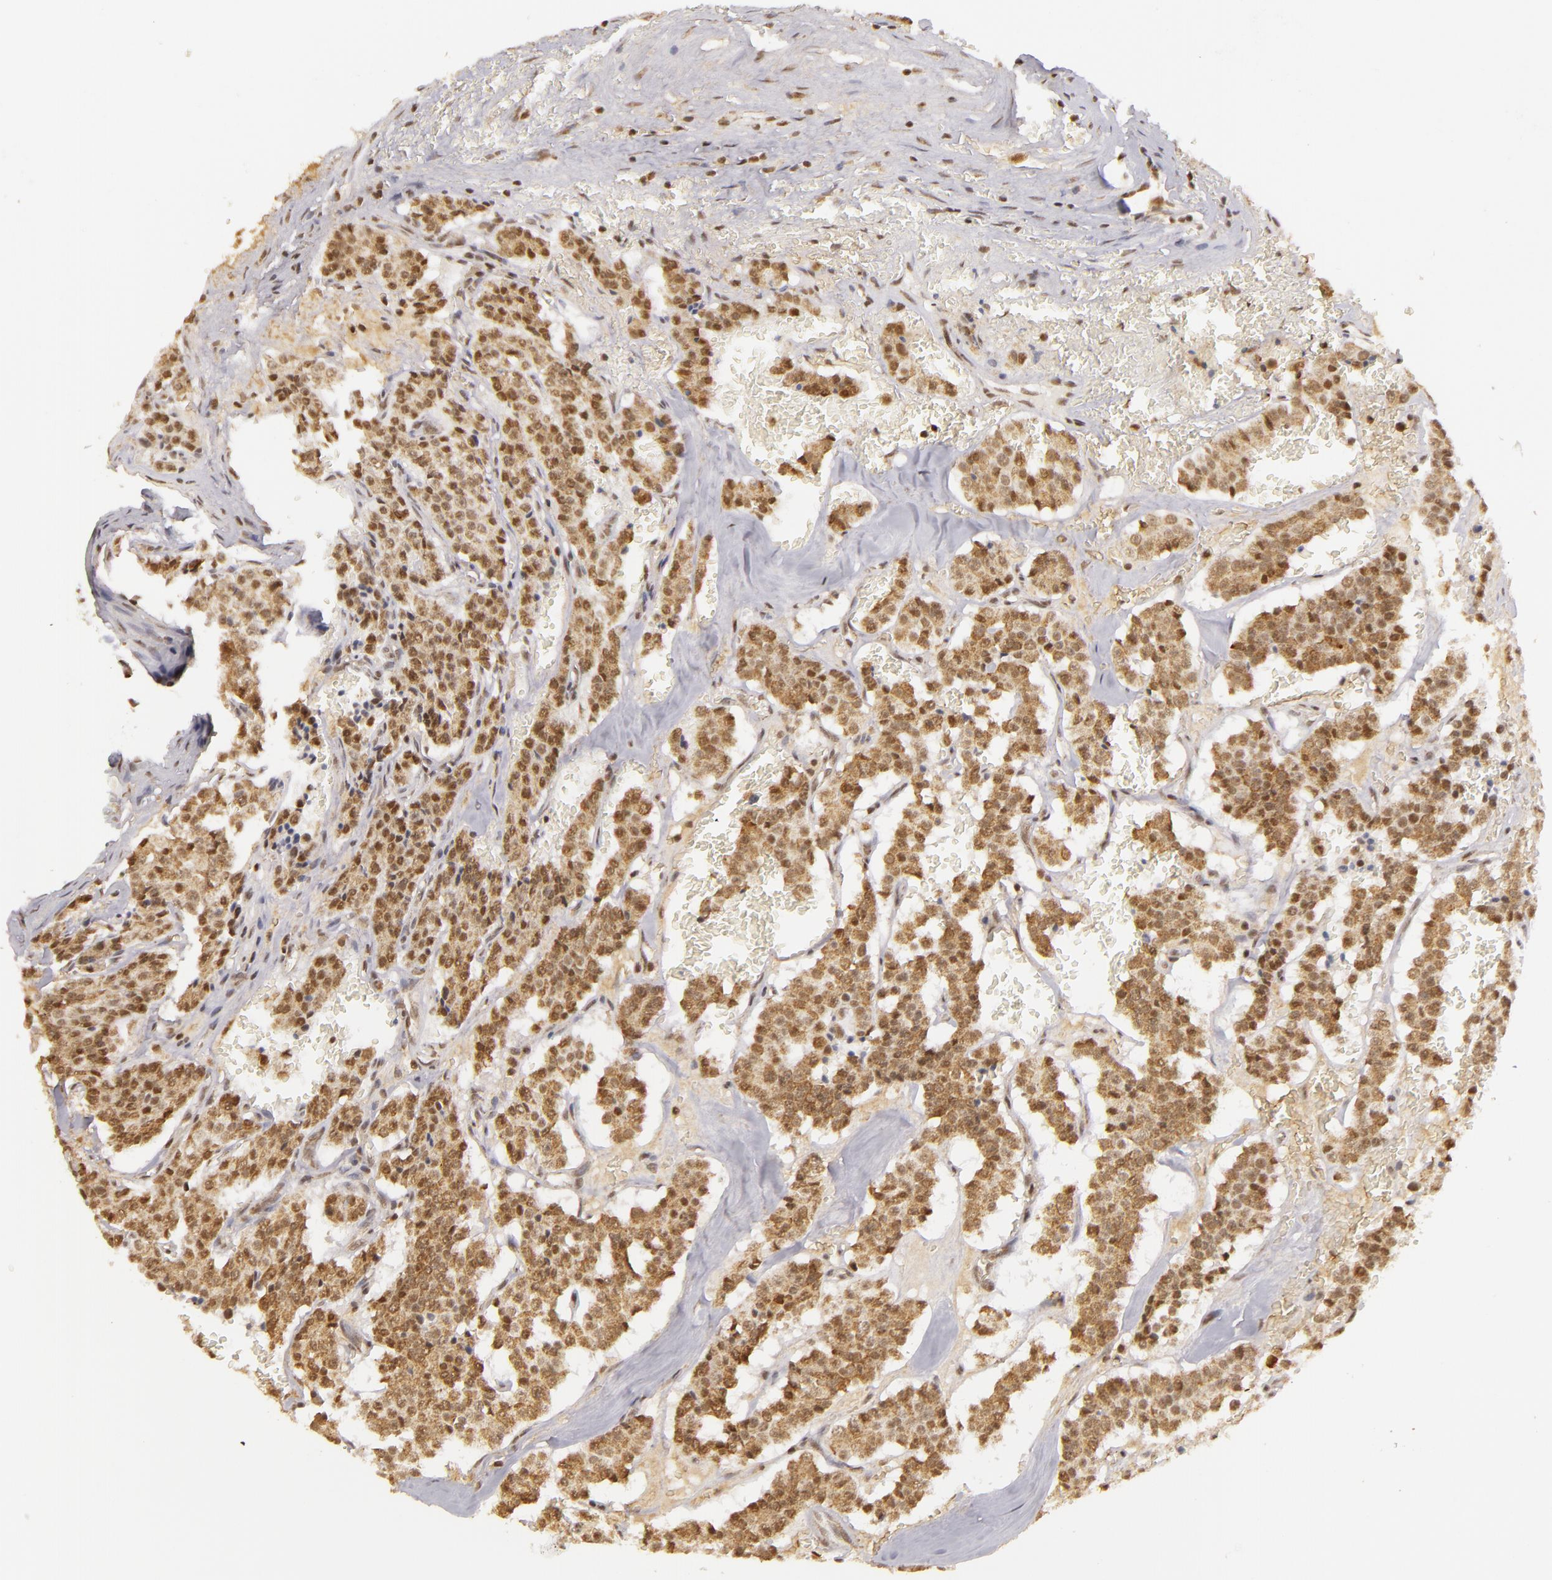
{"staining": {"intensity": "moderate", "quantity": ">75%", "location": "cytoplasmic/membranous,nuclear"}, "tissue": "carcinoid", "cell_type": "Tumor cells", "image_type": "cancer", "snomed": [{"axis": "morphology", "description": "Carcinoid, malignant, NOS"}, {"axis": "topography", "description": "Bronchus"}], "caption": "A histopathology image of human carcinoid (malignant) stained for a protein exhibits moderate cytoplasmic/membranous and nuclear brown staining in tumor cells. (Stains: DAB in brown, nuclei in blue, Microscopy: brightfield microscopy at high magnification).", "gene": "MXD1", "patient": {"sex": "male", "age": 55}}